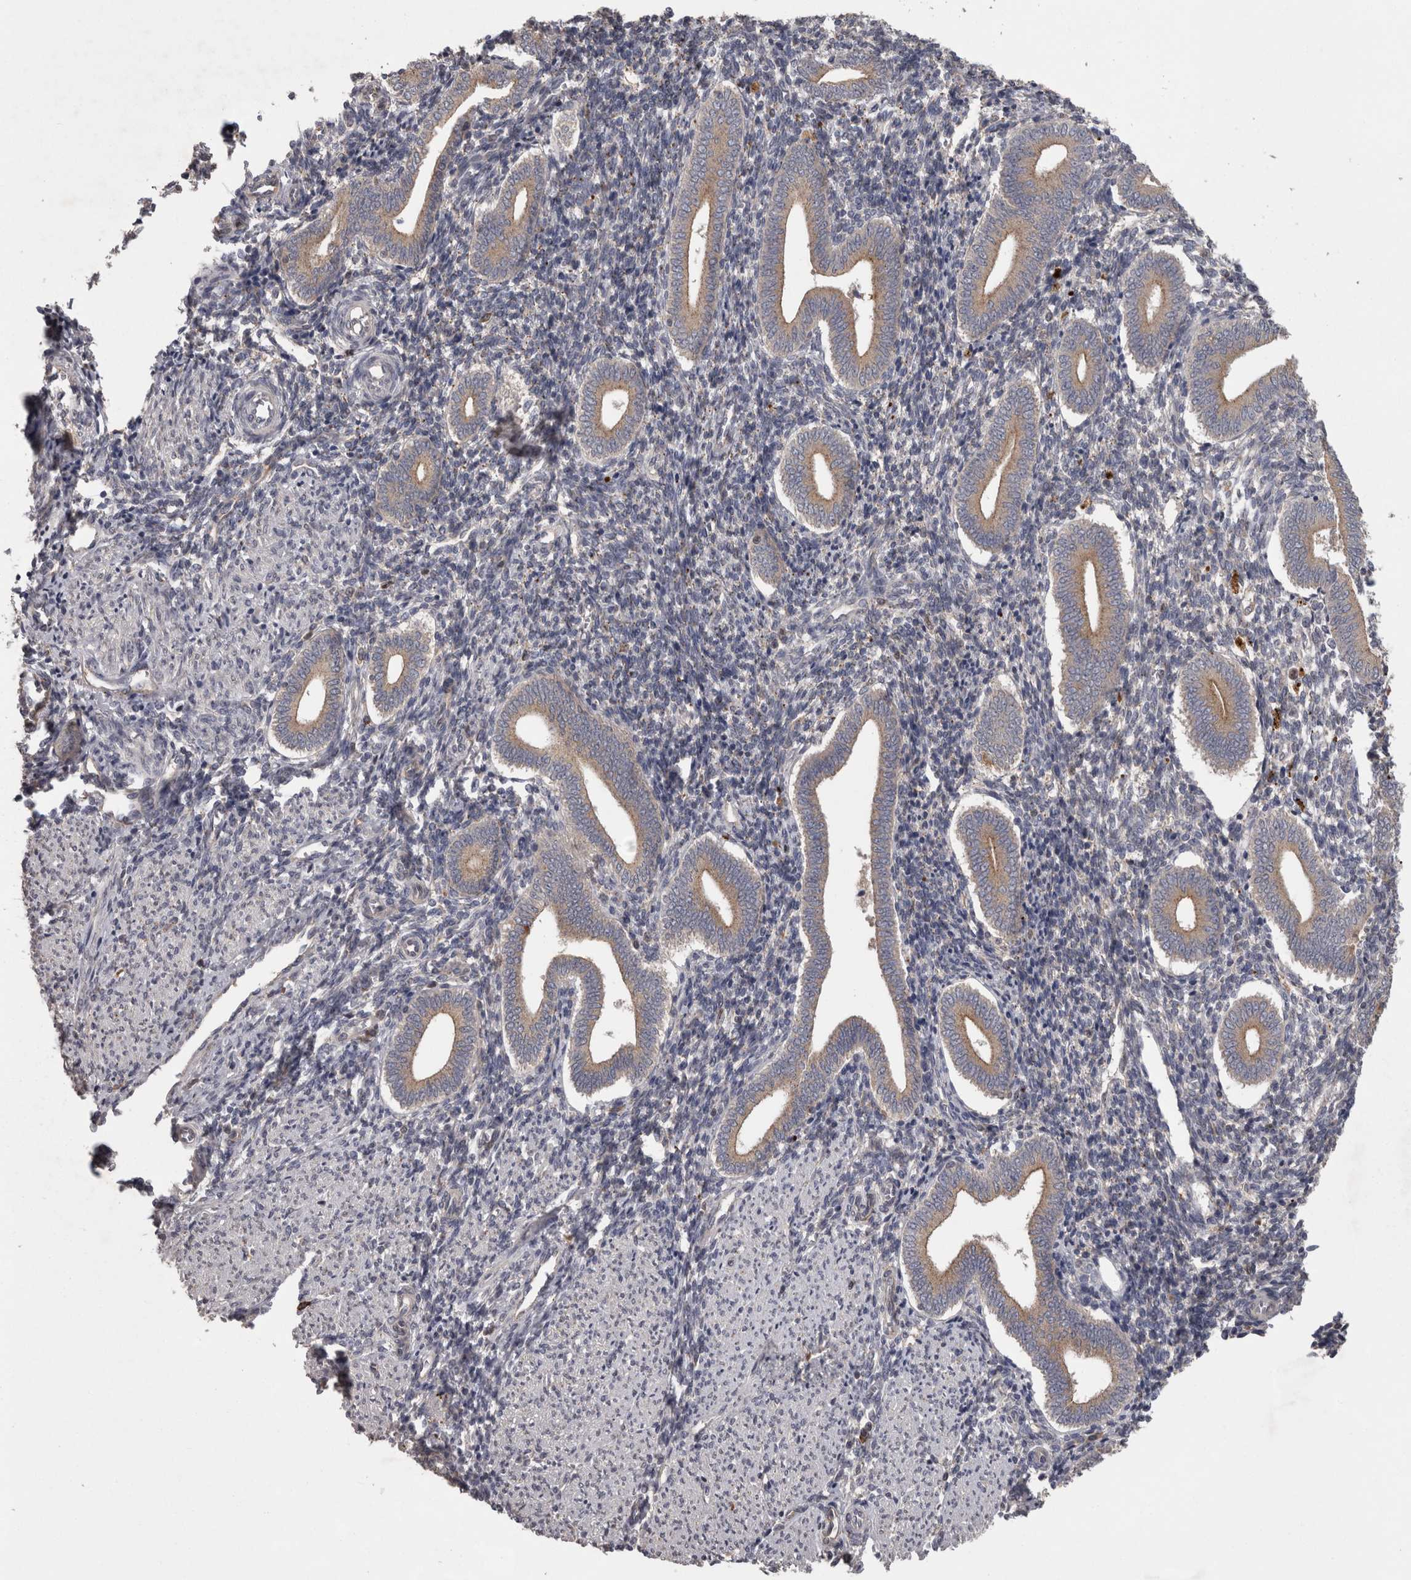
{"staining": {"intensity": "negative", "quantity": "none", "location": "none"}, "tissue": "endometrium", "cell_type": "Cells in endometrial stroma", "image_type": "normal", "snomed": [{"axis": "morphology", "description": "Normal tissue, NOS"}, {"axis": "topography", "description": "Uterus"}, {"axis": "topography", "description": "Endometrium"}], "caption": "This photomicrograph is of benign endometrium stained with IHC to label a protein in brown with the nuclei are counter-stained blue. There is no staining in cells in endometrial stroma.", "gene": "PCM1", "patient": {"sex": "female", "age": 33}}